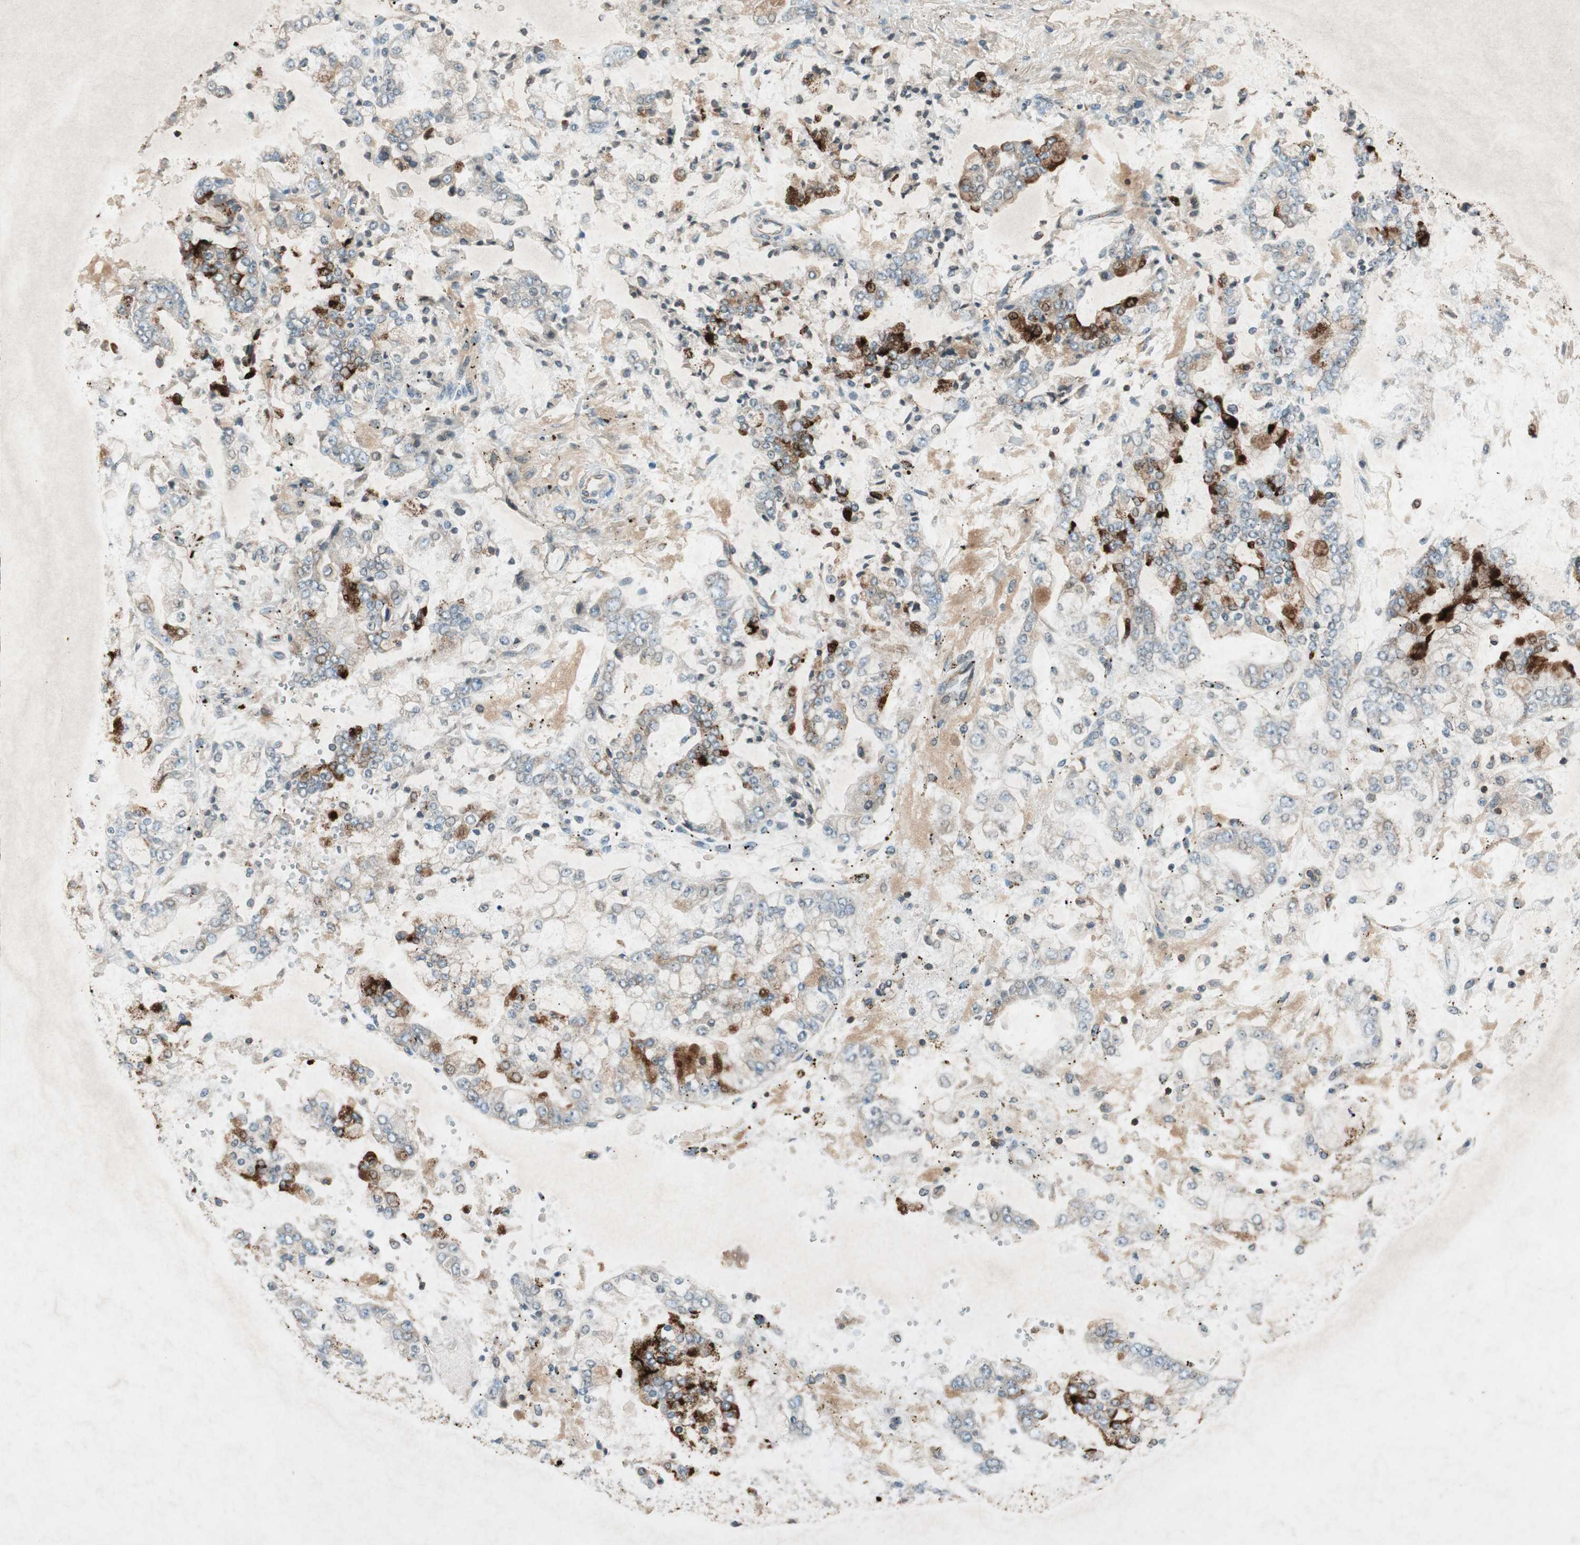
{"staining": {"intensity": "strong", "quantity": "25%-75%", "location": "cytoplasmic/membranous,nuclear"}, "tissue": "stomach cancer", "cell_type": "Tumor cells", "image_type": "cancer", "snomed": [{"axis": "morphology", "description": "Adenocarcinoma, NOS"}, {"axis": "topography", "description": "Stomach"}], "caption": "DAB immunohistochemical staining of human adenocarcinoma (stomach) exhibits strong cytoplasmic/membranous and nuclear protein expression in about 25%-75% of tumor cells.", "gene": "CHADL", "patient": {"sex": "male", "age": 76}}